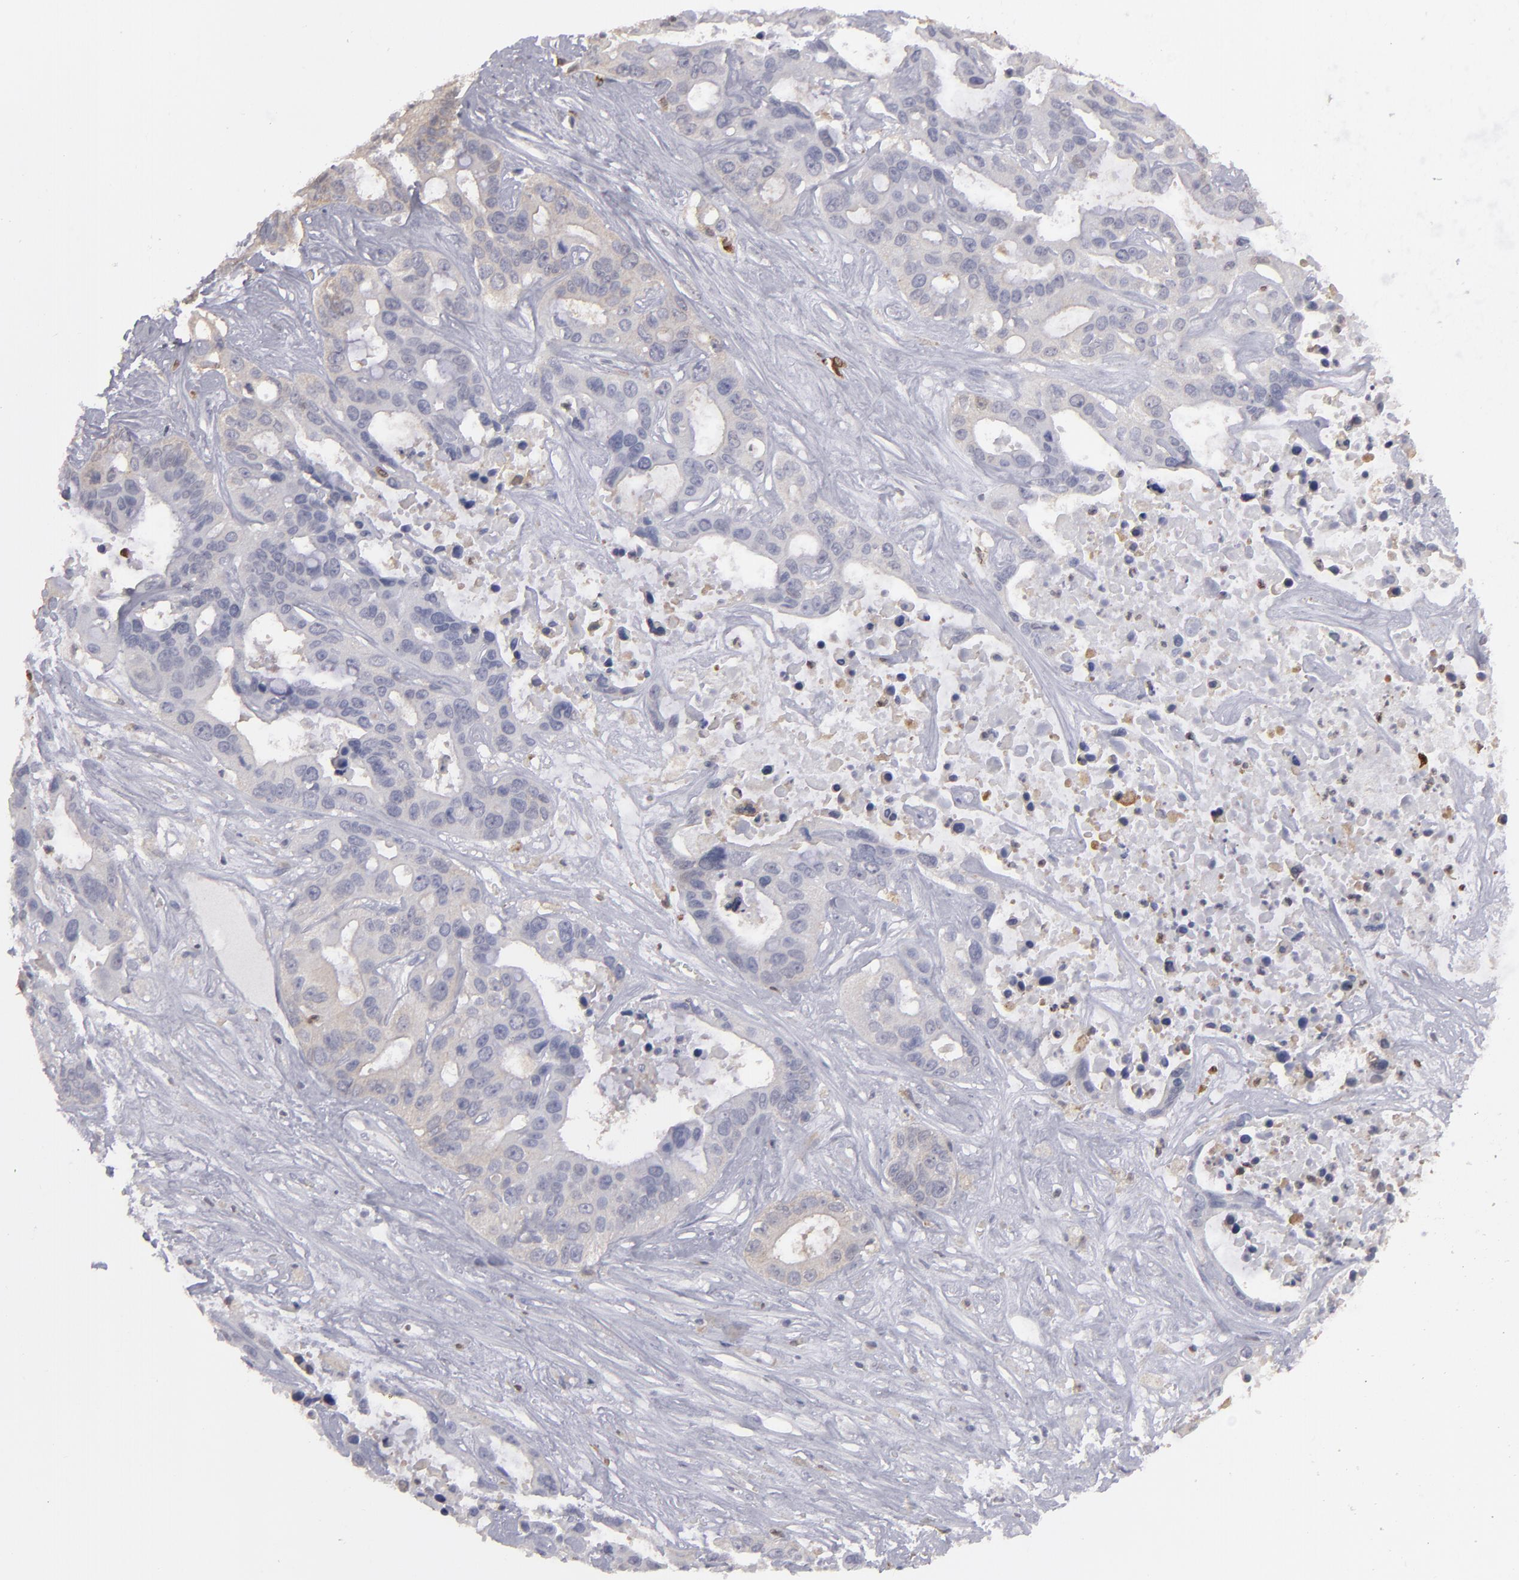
{"staining": {"intensity": "weak", "quantity": "<25%", "location": "cytoplasmic/membranous"}, "tissue": "liver cancer", "cell_type": "Tumor cells", "image_type": "cancer", "snomed": [{"axis": "morphology", "description": "Cholangiocarcinoma"}, {"axis": "topography", "description": "Liver"}], "caption": "This is an immunohistochemistry (IHC) micrograph of human cholangiocarcinoma (liver). There is no staining in tumor cells.", "gene": "SEMA3G", "patient": {"sex": "female", "age": 65}}